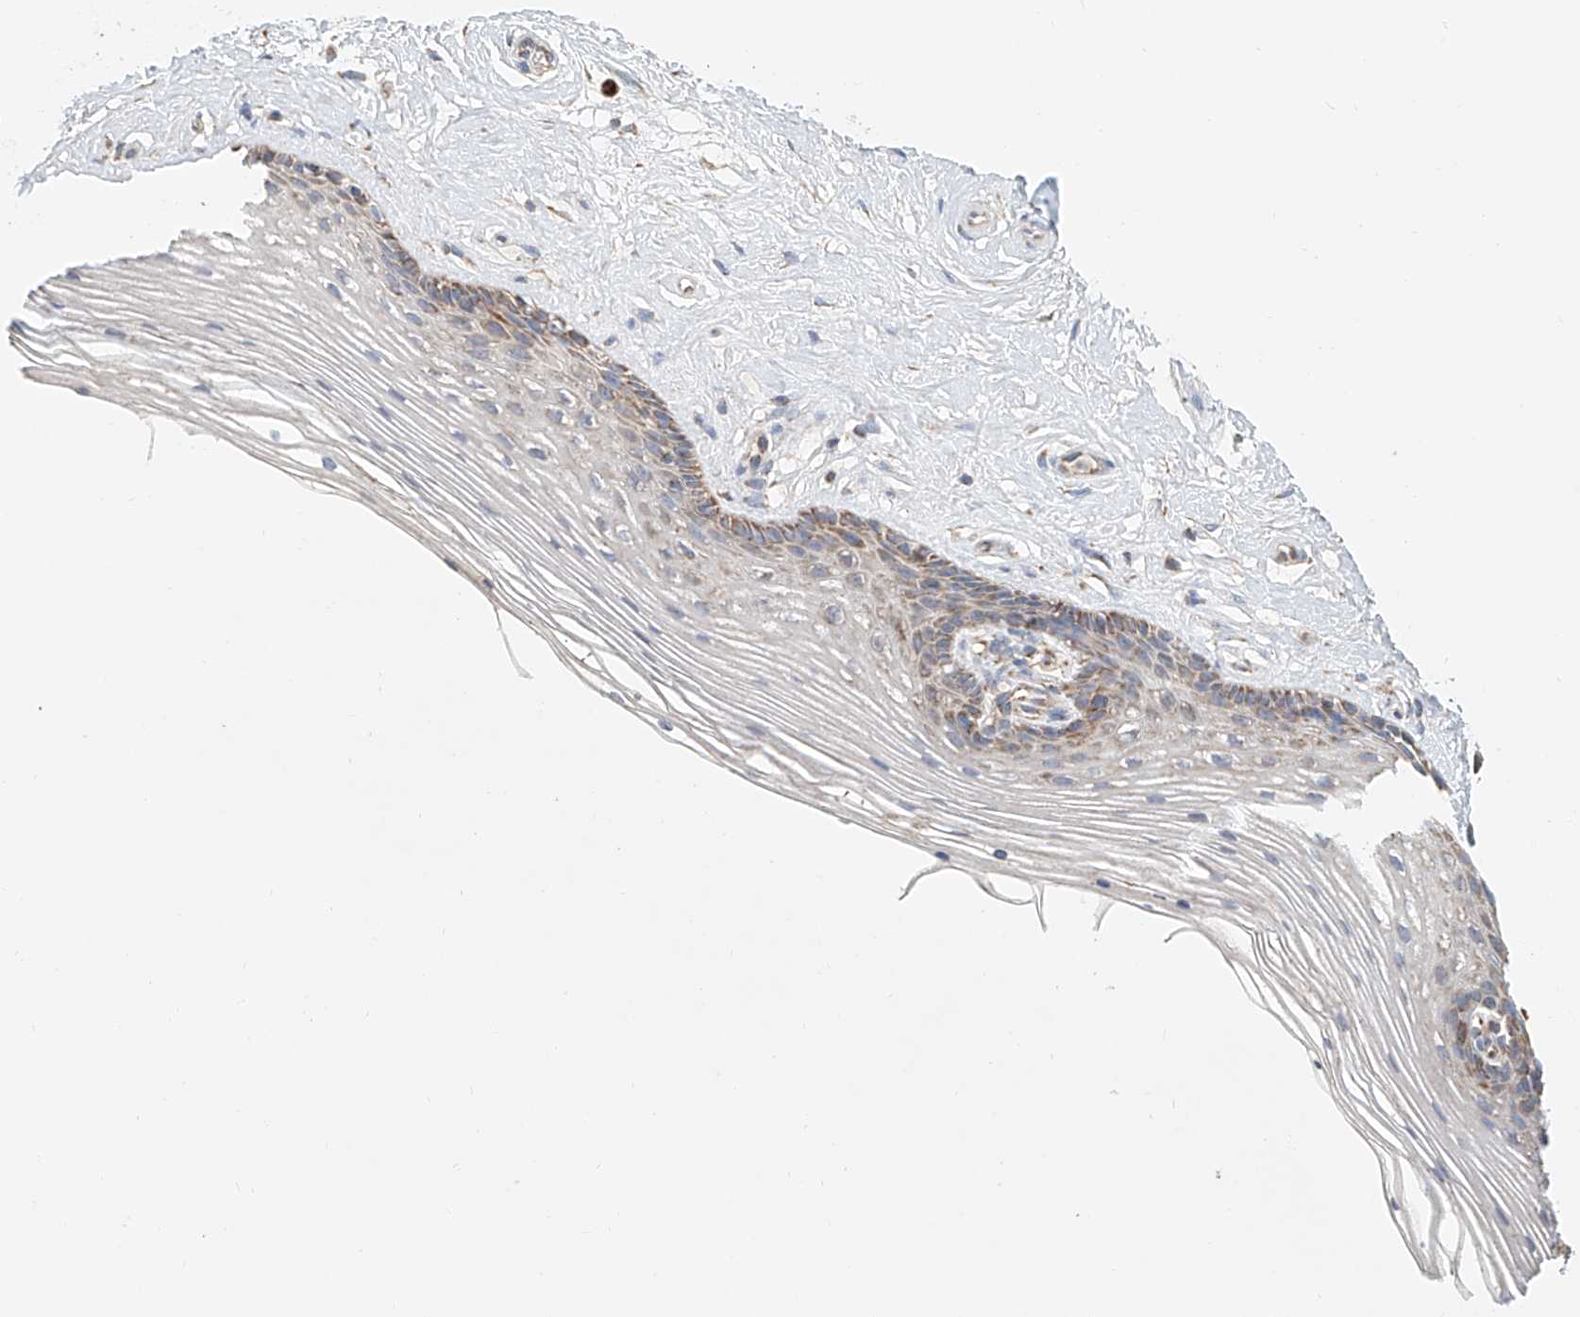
{"staining": {"intensity": "moderate", "quantity": "25%-75%", "location": "cytoplasmic/membranous"}, "tissue": "vagina", "cell_type": "Squamous epithelial cells", "image_type": "normal", "snomed": [{"axis": "morphology", "description": "Normal tissue, NOS"}, {"axis": "topography", "description": "Vagina"}], "caption": "Human vagina stained with a brown dye displays moderate cytoplasmic/membranous positive positivity in approximately 25%-75% of squamous epithelial cells.", "gene": "MCL1", "patient": {"sex": "female", "age": 46}}